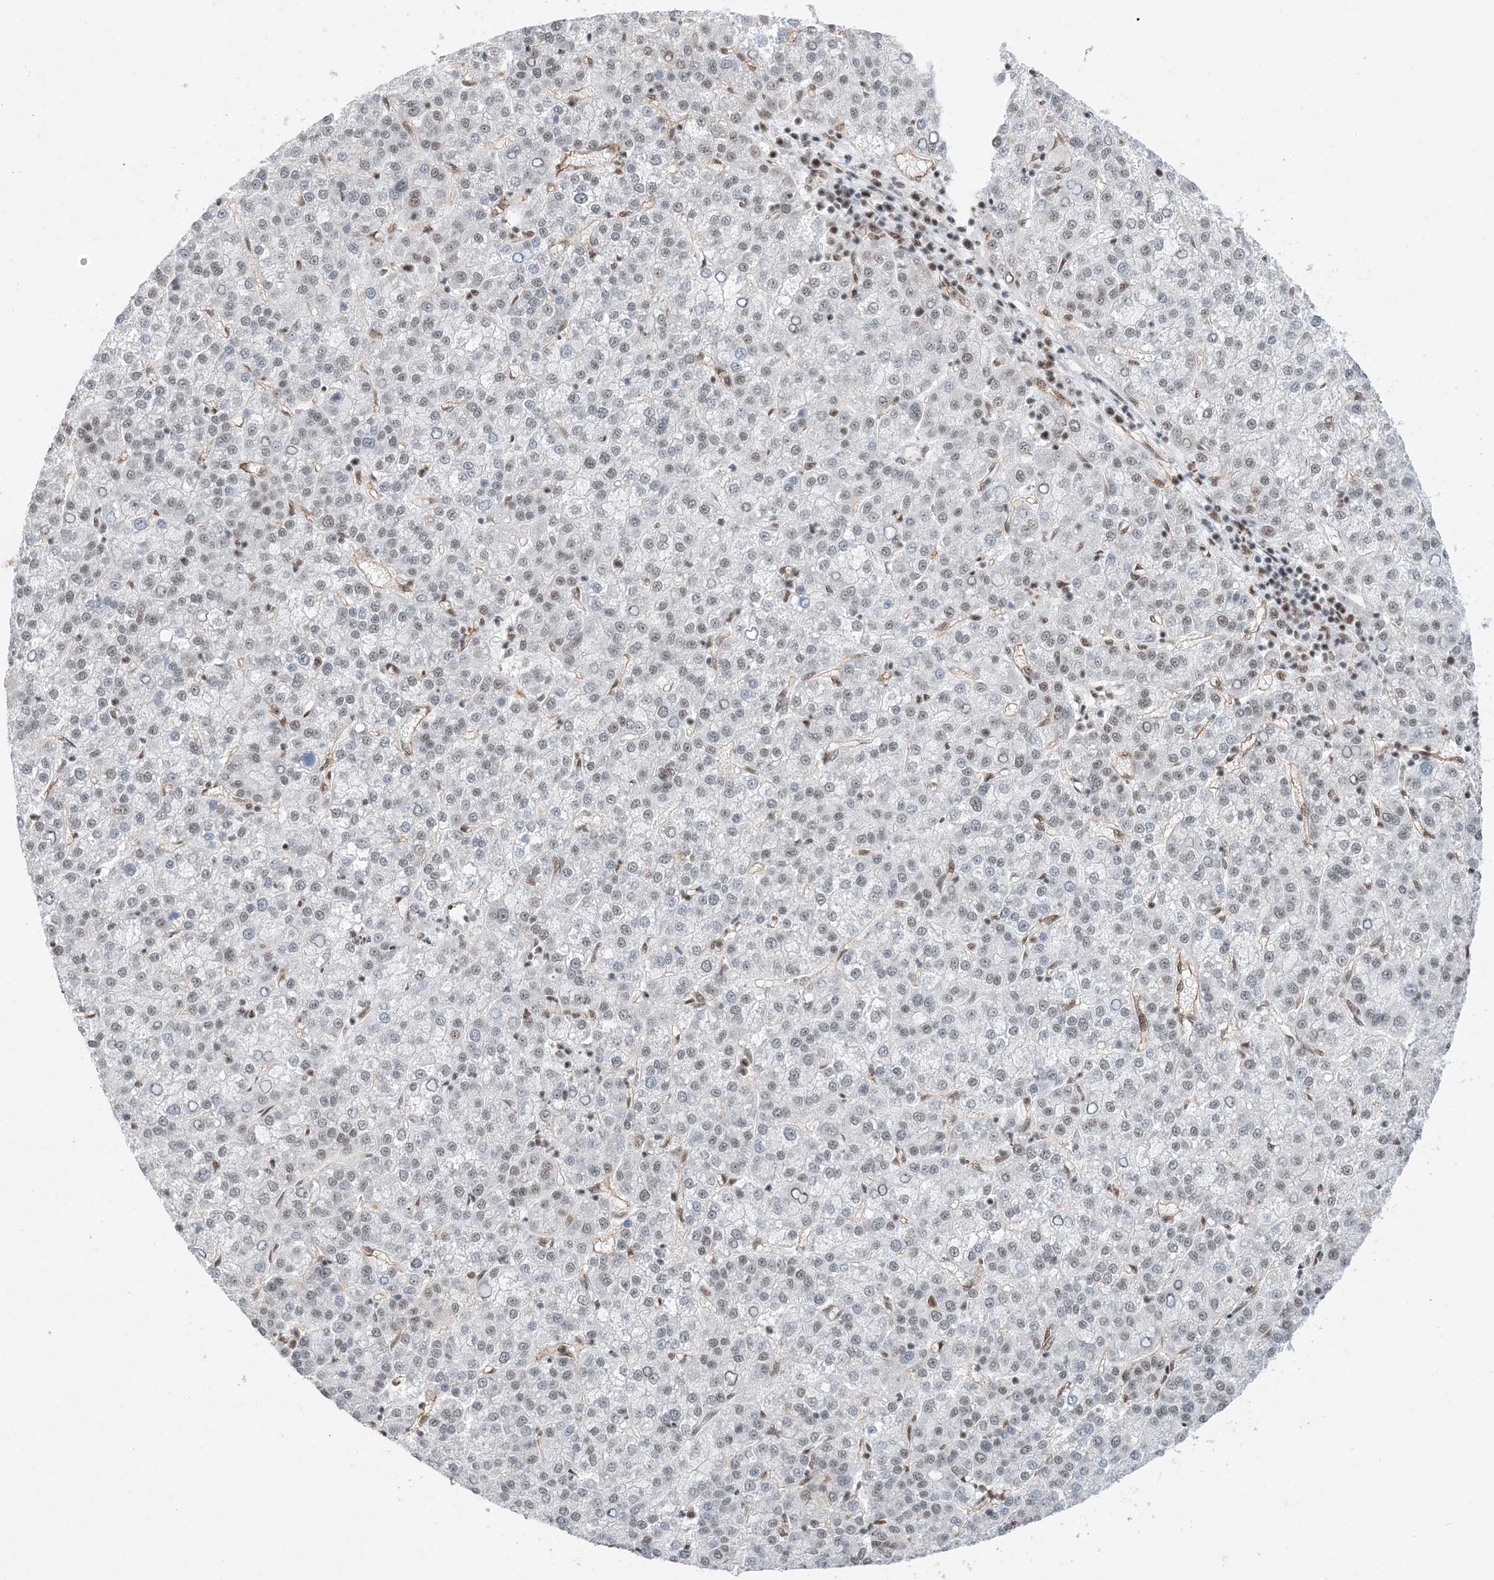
{"staining": {"intensity": "weak", "quantity": "<25%", "location": "nuclear"}, "tissue": "liver cancer", "cell_type": "Tumor cells", "image_type": "cancer", "snomed": [{"axis": "morphology", "description": "Carcinoma, Hepatocellular, NOS"}, {"axis": "topography", "description": "Liver"}], "caption": "Tumor cells are negative for brown protein staining in hepatocellular carcinoma (liver).", "gene": "SF3A3", "patient": {"sex": "female", "age": 58}}